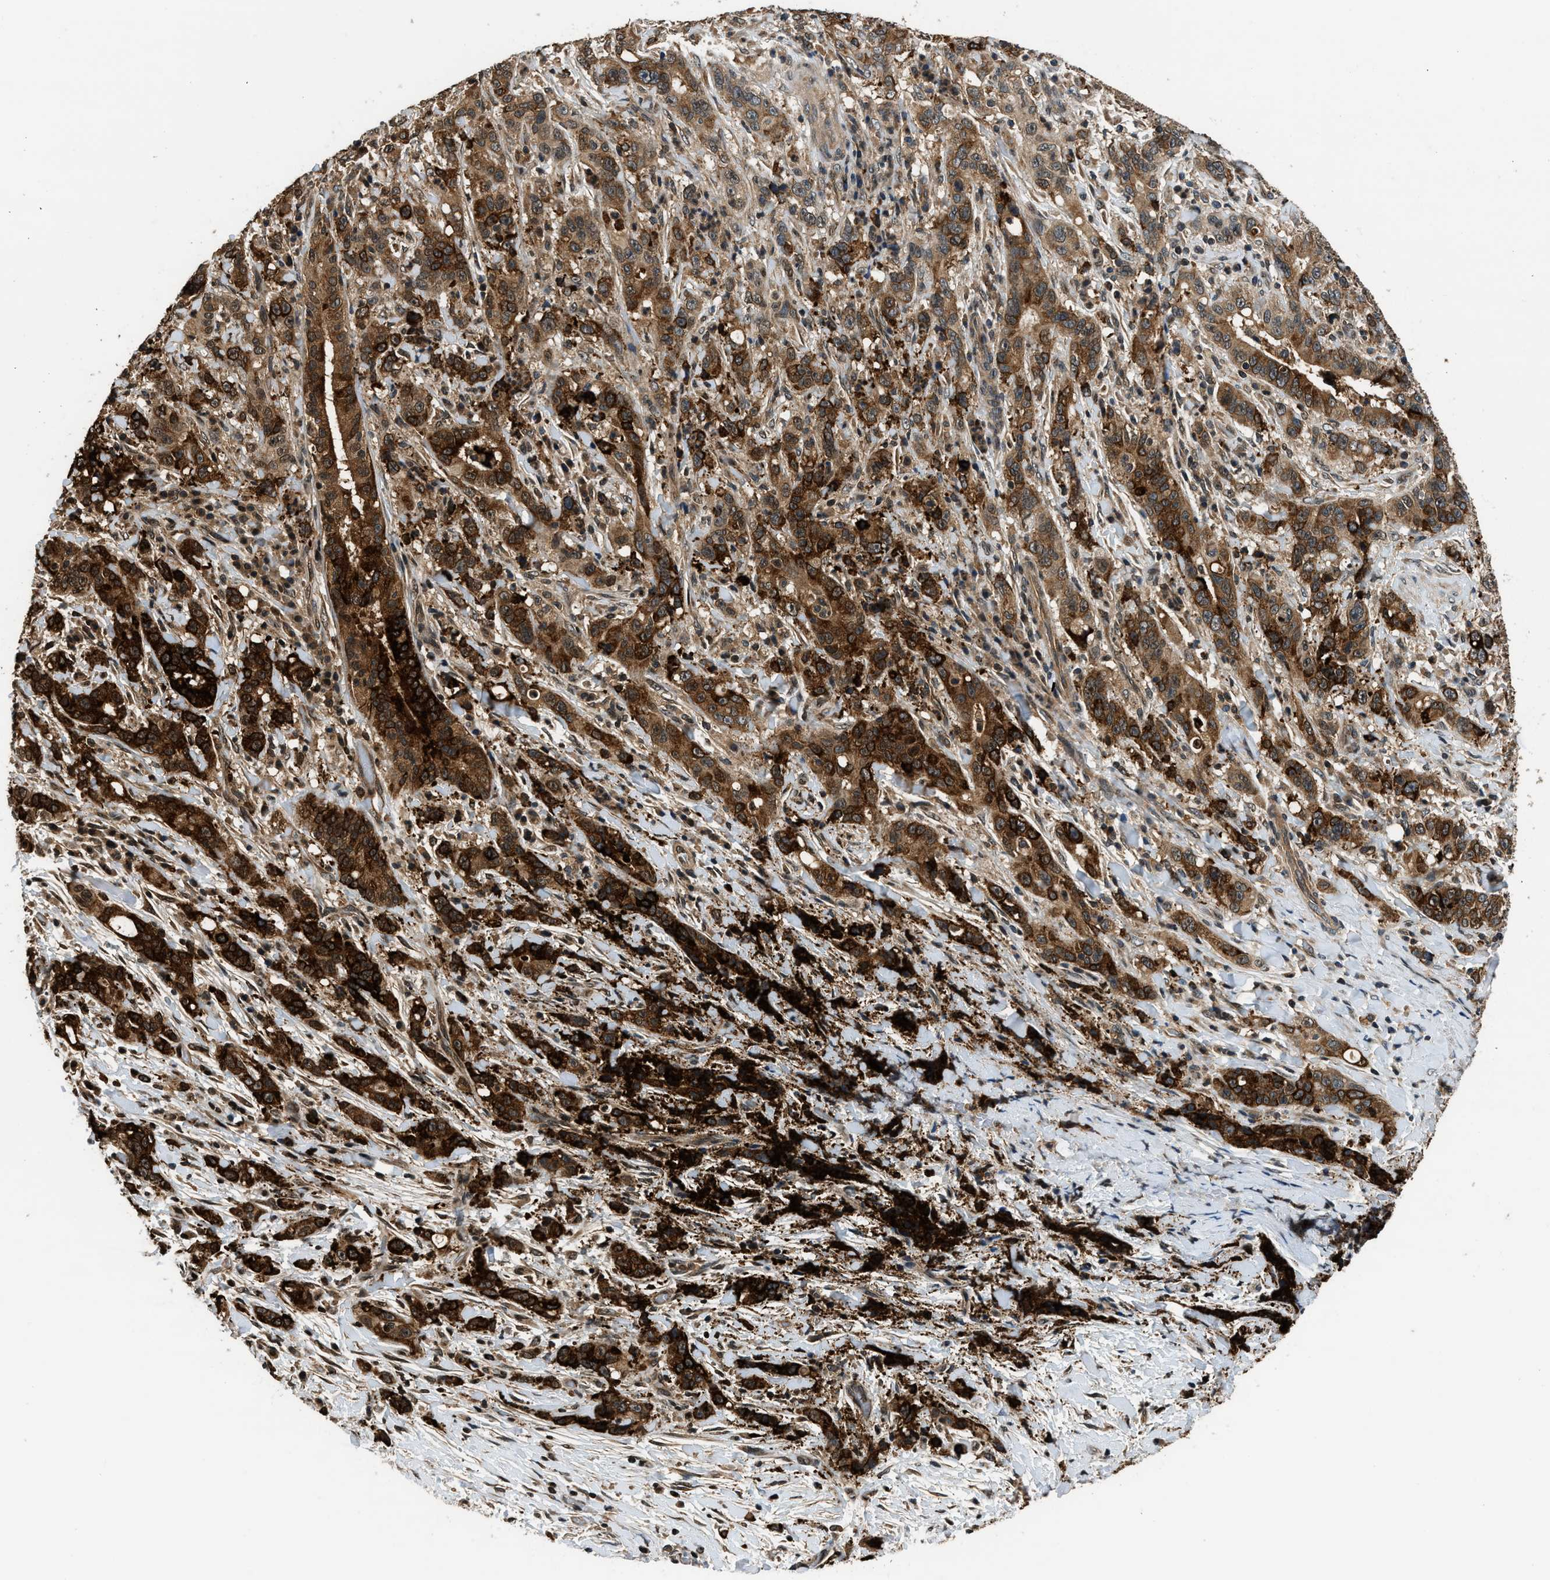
{"staining": {"intensity": "strong", "quantity": ">75%", "location": "cytoplasmic/membranous"}, "tissue": "liver cancer", "cell_type": "Tumor cells", "image_type": "cancer", "snomed": [{"axis": "morphology", "description": "Cholangiocarcinoma"}, {"axis": "topography", "description": "Liver"}], "caption": "Protein expression analysis of cholangiocarcinoma (liver) exhibits strong cytoplasmic/membranous staining in approximately >75% of tumor cells. The staining was performed using DAB, with brown indicating positive protein expression. Nuclei are stained blue with hematoxylin.", "gene": "IL3RA", "patient": {"sex": "female", "age": 38}}